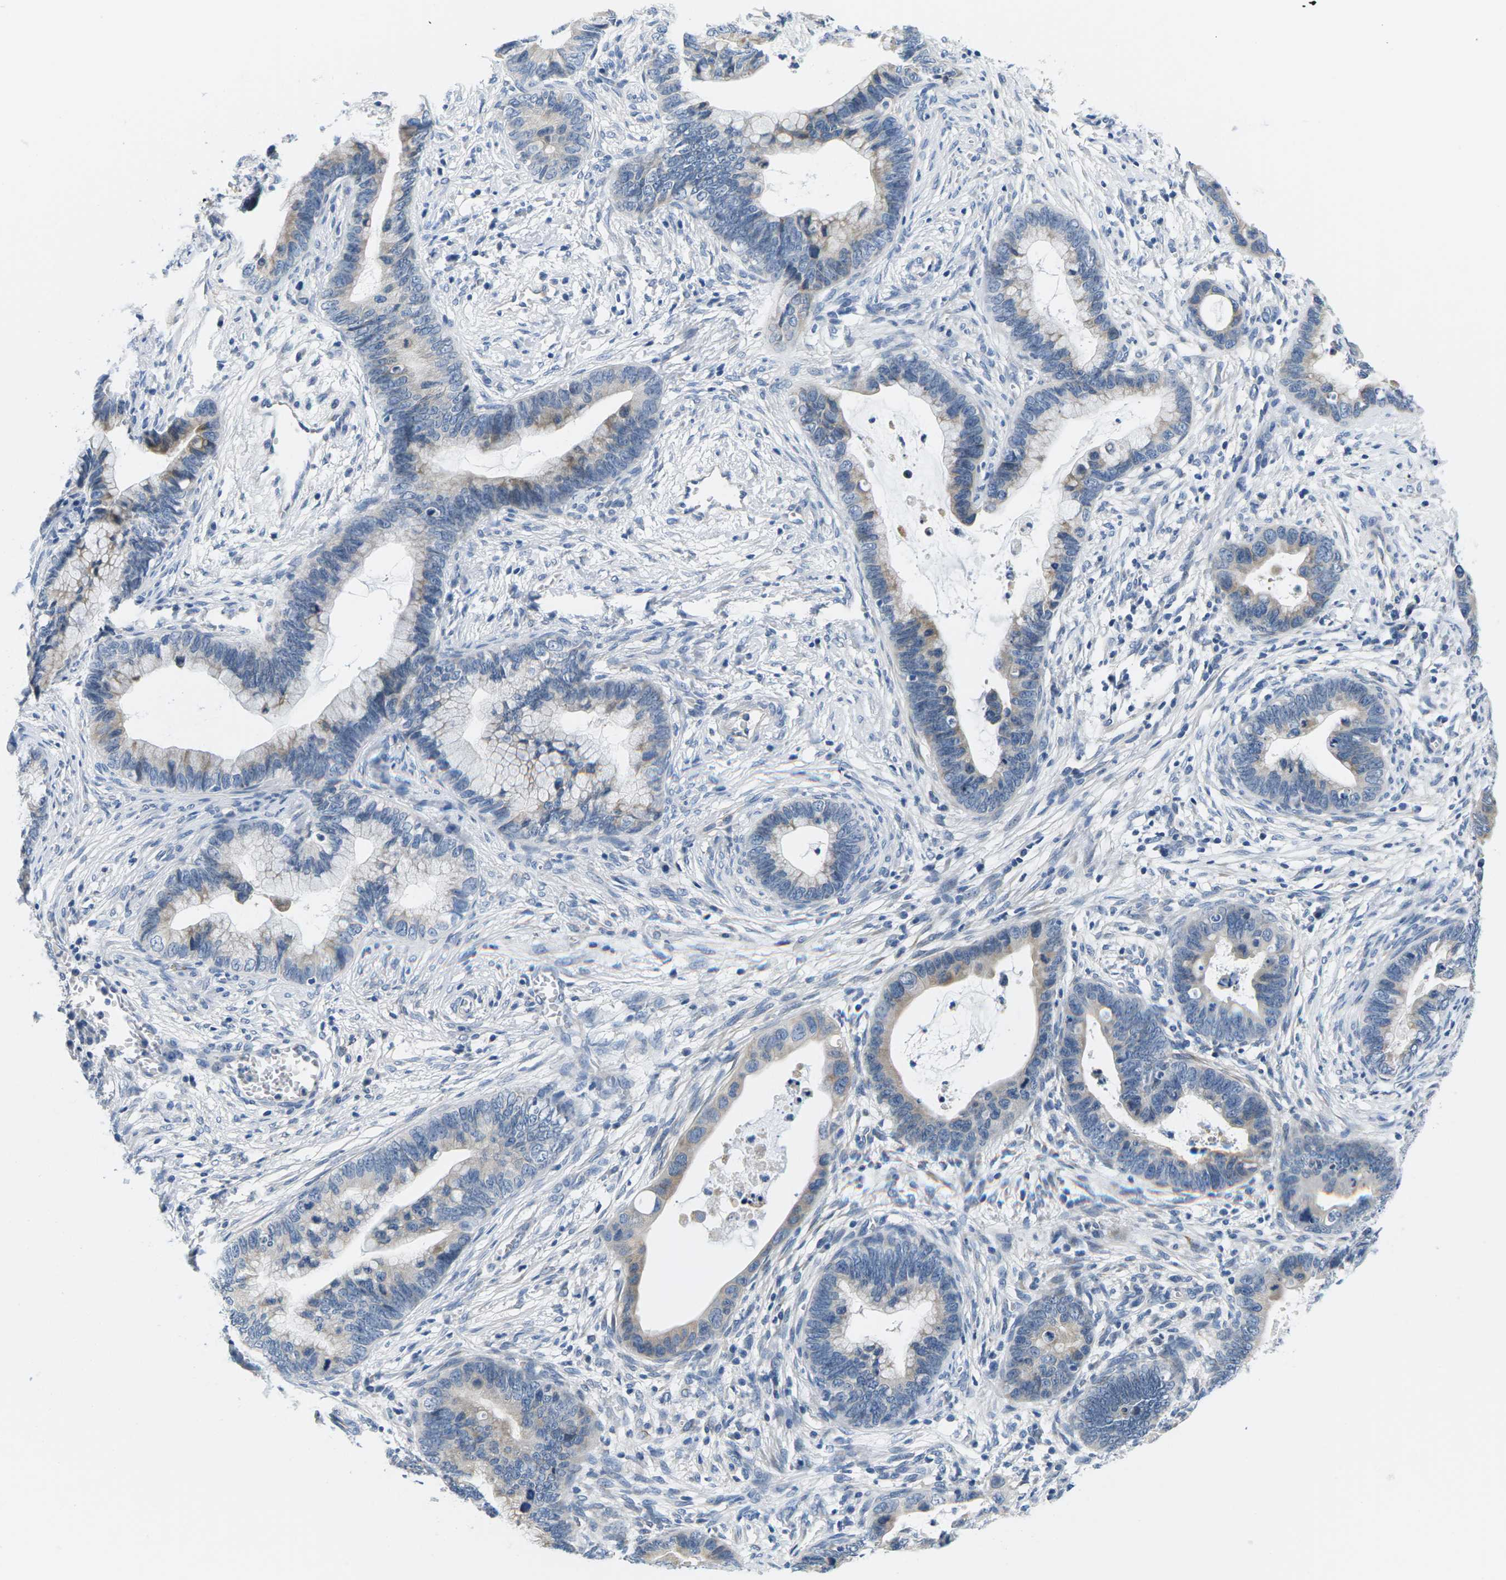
{"staining": {"intensity": "weak", "quantity": "<25%", "location": "cytoplasmic/membranous"}, "tissue": "cervical cancer", "cell_type": "Tumor cells", "image_type": "cancer", "snomed": [{"axis": "morphology", "description": "Adenocarcinoma, NOS"}, {"axis": "topography", "description": "Cervix"}], "caption": "IHC of human cervical cancer demonstrates no expression in tumor cells. (Brightfield microscopy of DAB immunohistochemistry (IHC) at high magnification).", "gene": "TSPAN2", "patient": {"sex": "female", "age": 44}}